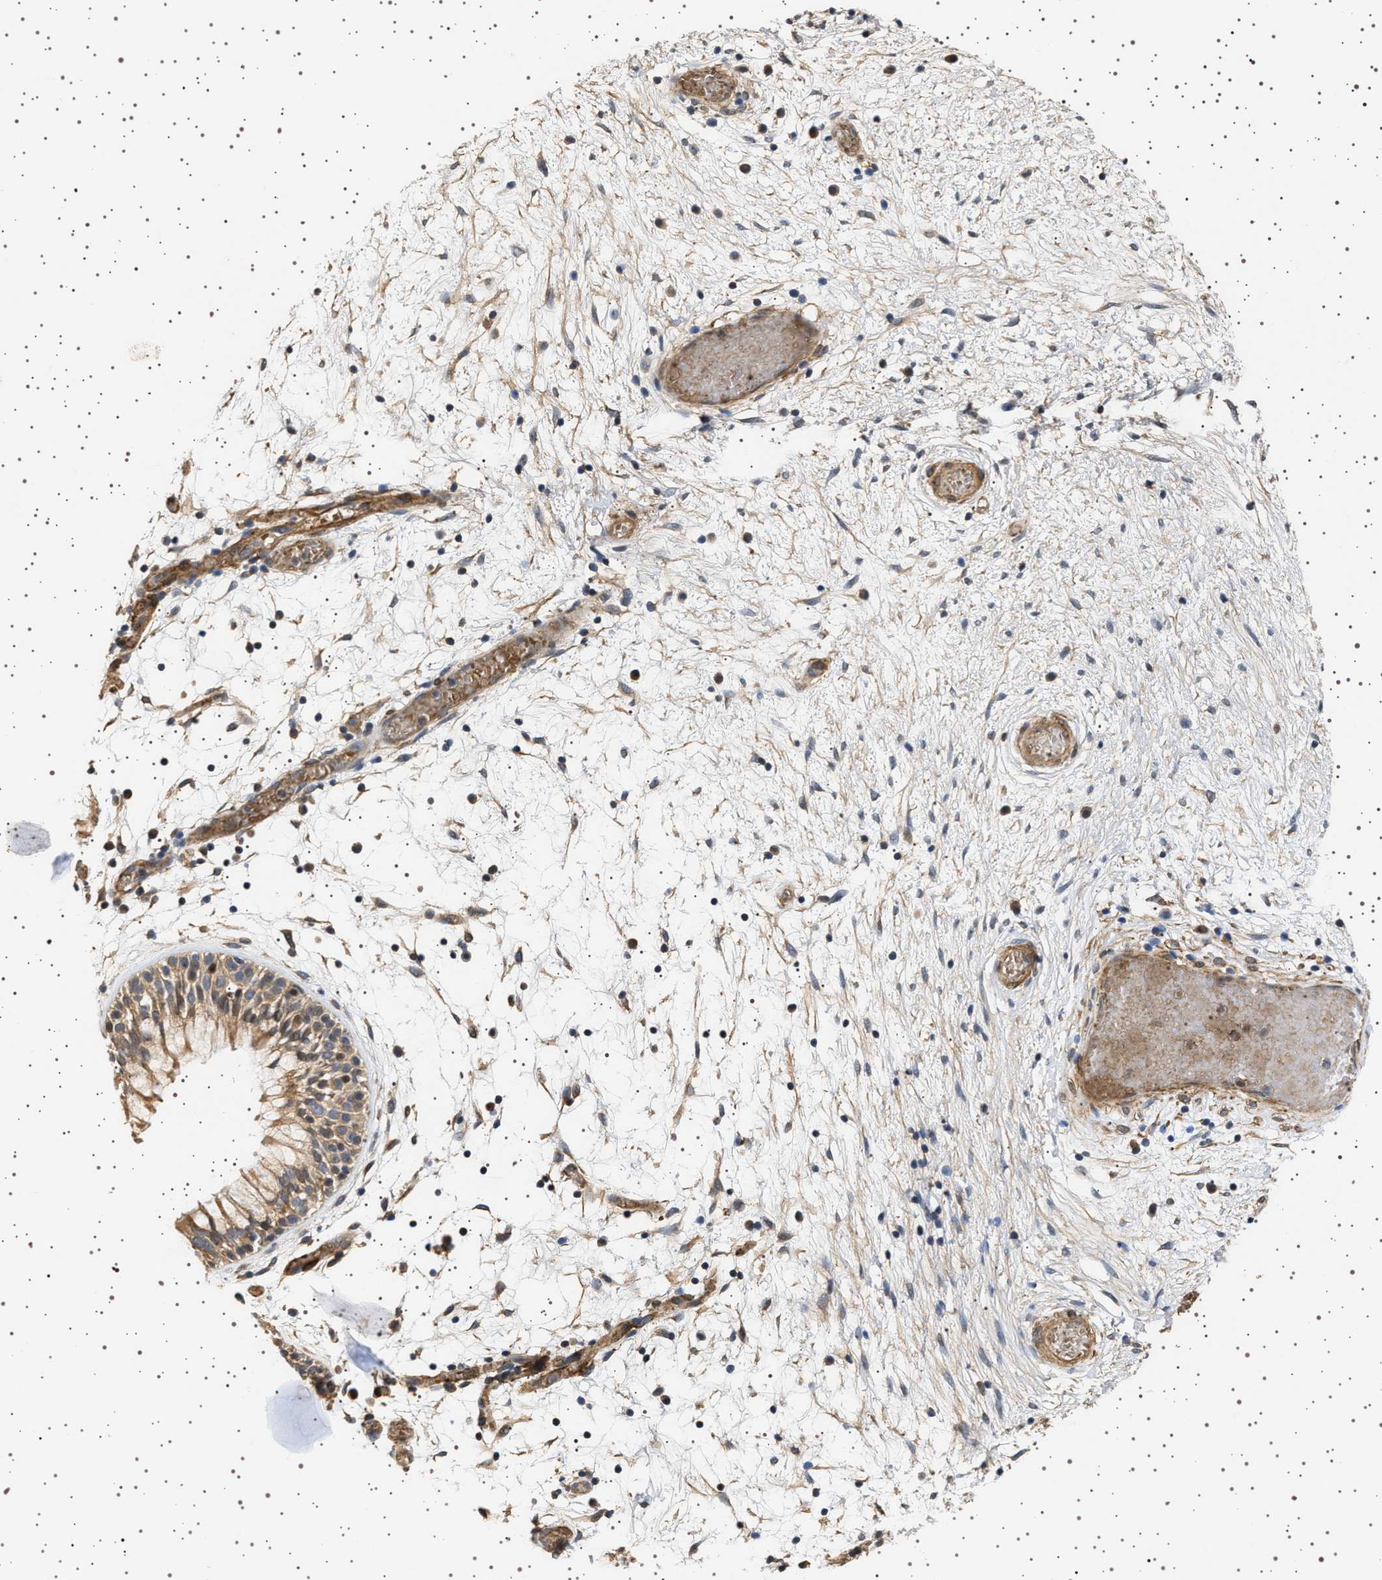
{"staining": {"intensity": "moderate", "quantity": ">75%", "location": "cytoplasmic/membranous"}, "tissue": "nasopharynx", "cell_type": "Respiratory epithelial cells", "image_type": "normal", "snomed": [{"axis": "morphology", "description": "Normal tissue, NOS"}, {"axis": "morphology", "description": "Inflammation, NOS"}, {"axis": "topography", "description": "Nasopharynx"}], "caption": "IHC of unremarkable nasopharynx reveals medium levels of moderate cytoplasmic/membranous staining in about >75% of respiratory epithelial cells.", "gene": "GUCY1B1", "patient": {"sex": "male", "age": 48}}